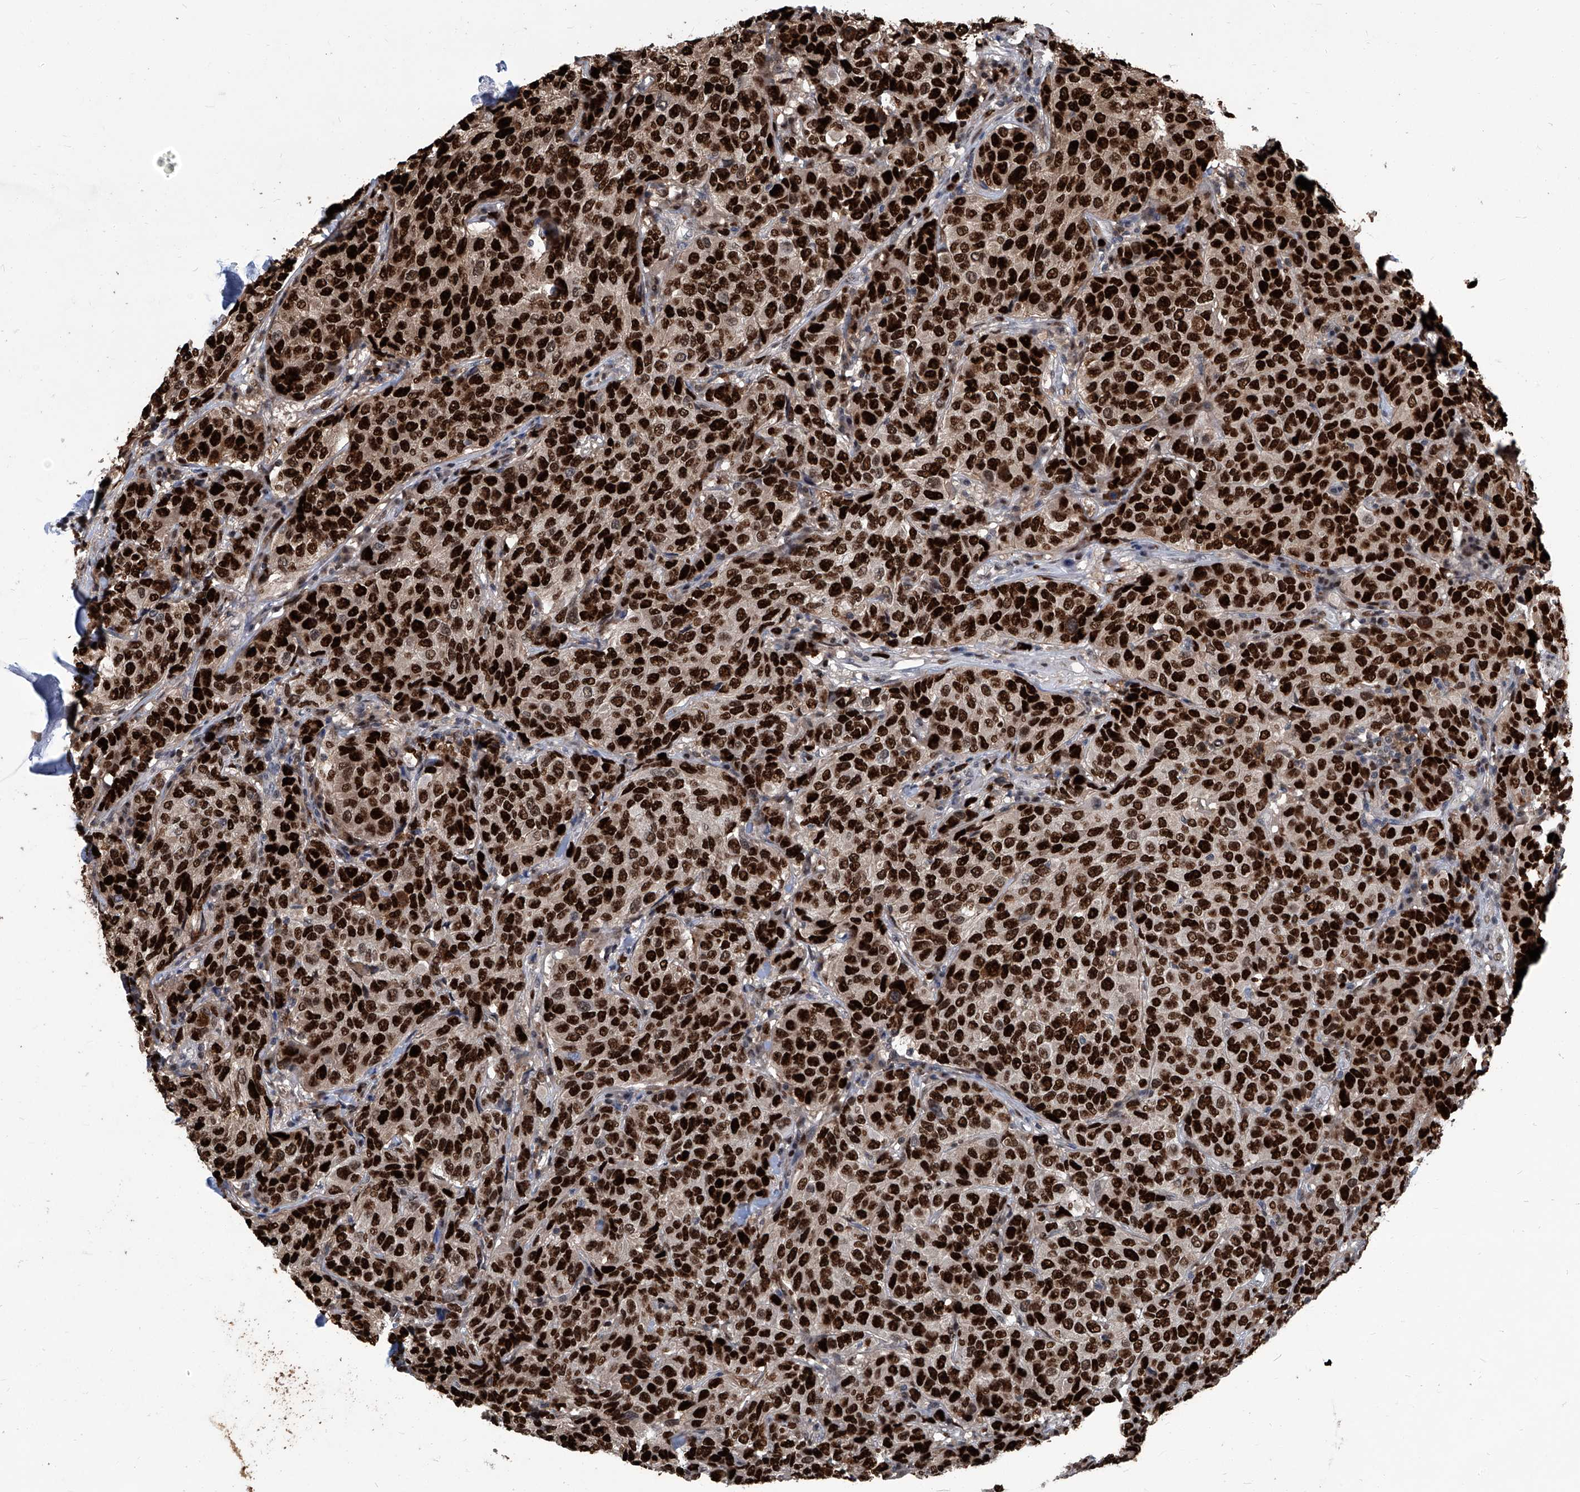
{"staining": {"intensity": "strong", "quantity": ">75%", "location": "nuclear"}, "tissue": "breast cancer", "cell_type": "Tumor cells", "image_type": "cancer", "snomed": [{"axis": "morphology", "description": "Duct carcinoma"}, {"axis": "topography", "description": "Breast"}], "caption": "Approximately >75% of tumor cells in human breast cancer exhibit strong nuclear protein staining as visualized by brown immunohistochemical staining.", "gene": "PCNA", "patient": {"sex": "female", "age": 55}}